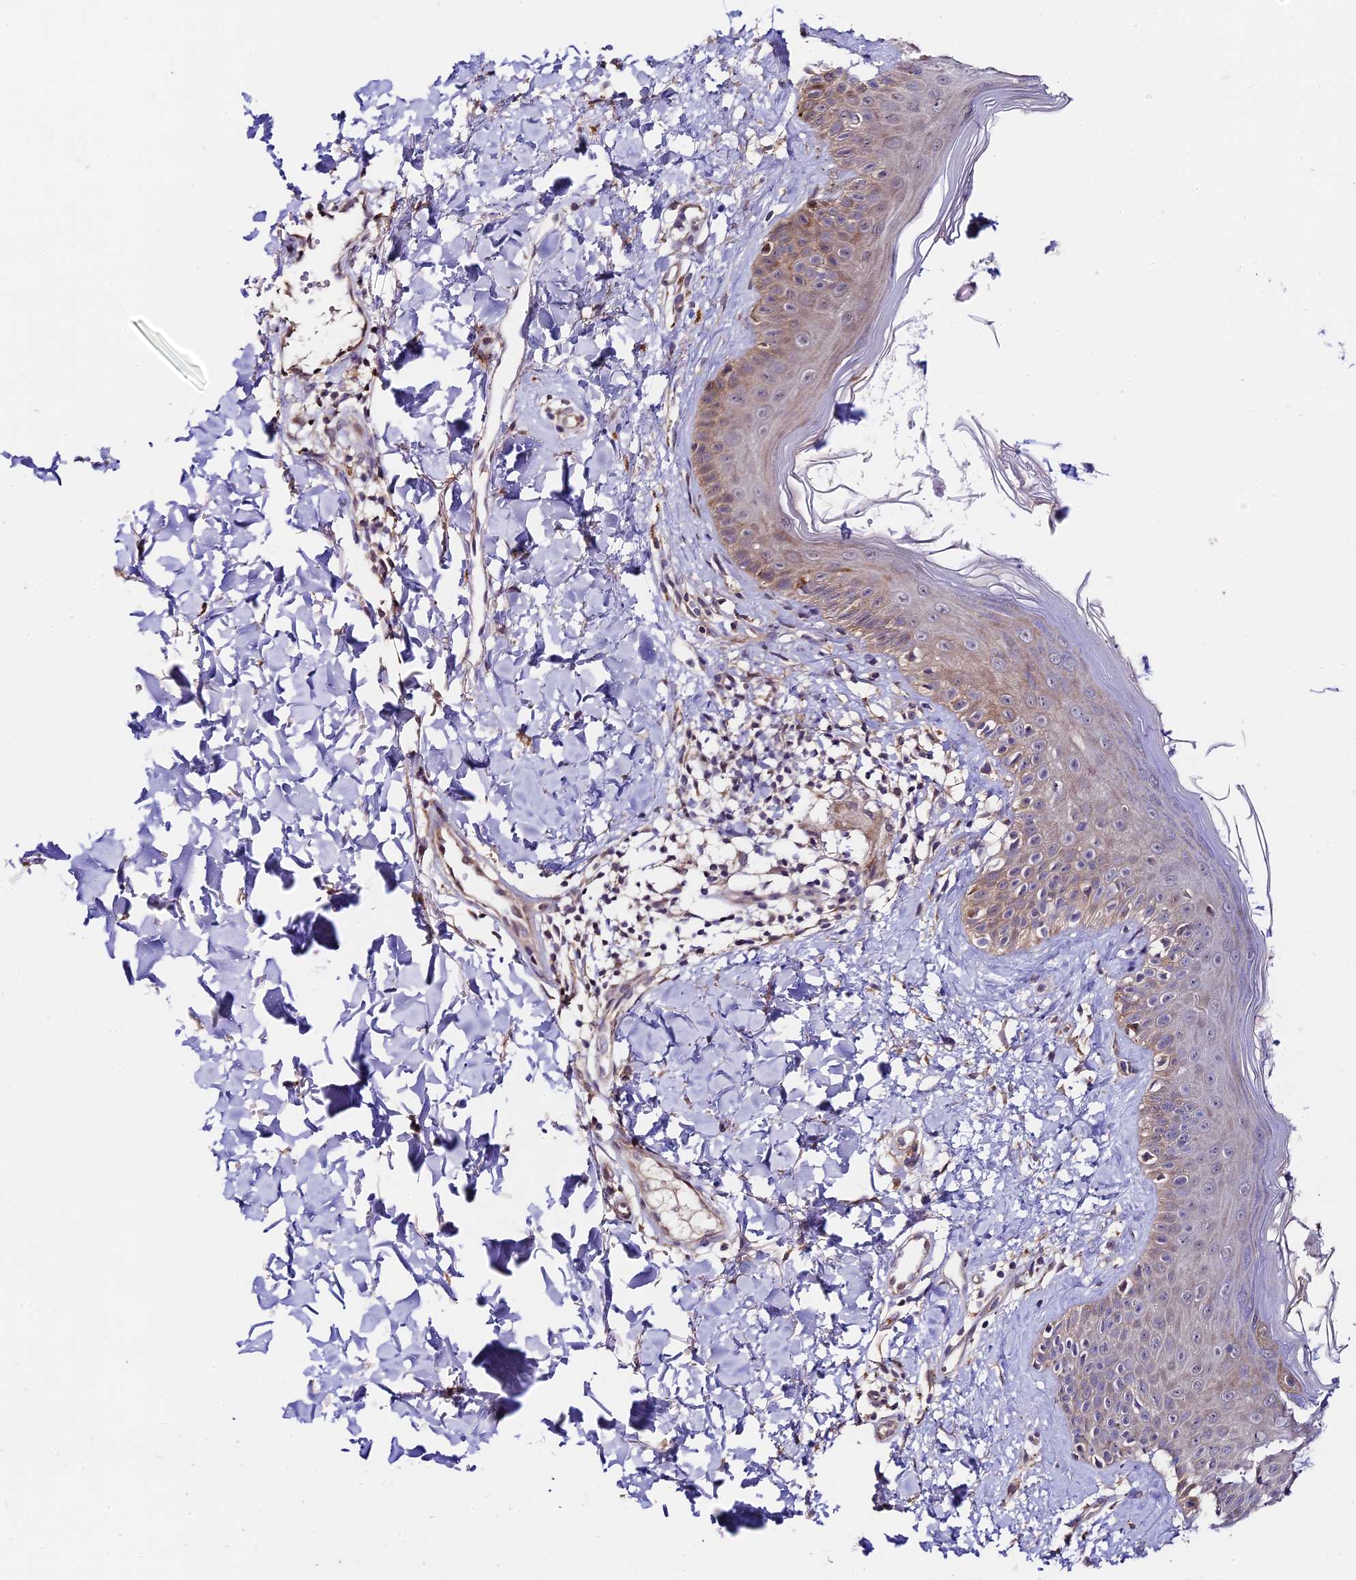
{"staining": {"intensity": "weak", "quantity": "25%-75%", "location": "cytoplasmic/membranous"}, "tissue": "skin", "cell_type": "Fibroblasts", "image_type": "normal", "snomed": [{"axis": "morphology", "description": "Normal tissue, NOS"}, {"axis": "topography", "description": "Skin"}], "caption": "The histopathology image demonstrates immunohistochemical staining of benign skin. There is weak cytoplasmic/membranous positivity is appreciated in about 25%-75% of fibroblasts.", "gene": "C3orf20", "patient": {"sex": "male", "age": 52}}